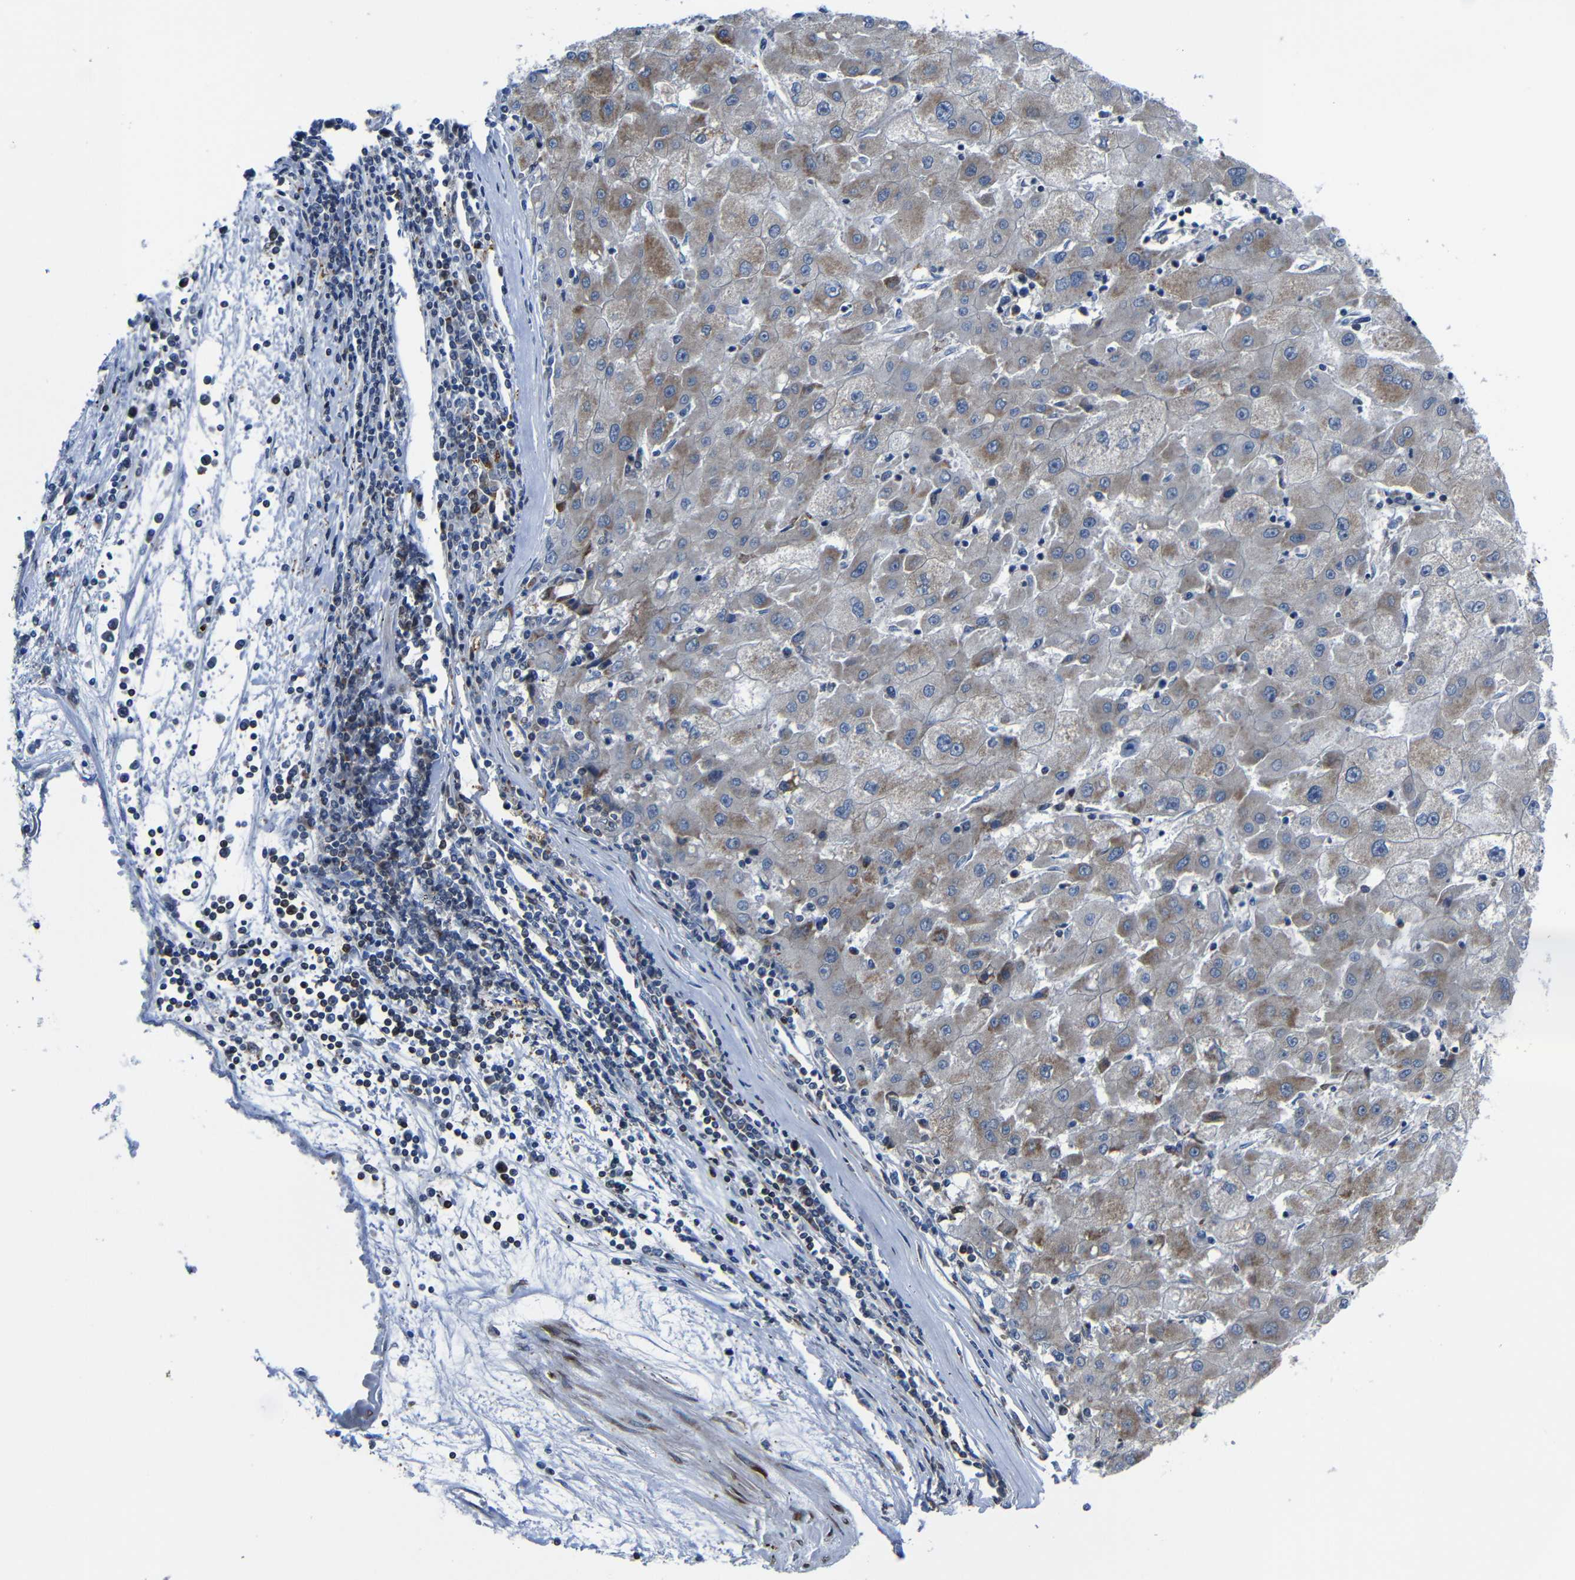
{"staining": {"intensity": "moderate", "quantity": "<25%", "location": "cytoplasmic/membranous"}, "tissue": "liver cancer", "cell_type": "Tumor cells", "image_type": "cancer", "snomed": [{"axis": "morphology", "description": "Carcinoma, Hepatocellular, NOS"}, {"axis": "topography", "description": "Liver"}], "caption": "Protein expression analysis of liver cancer shows moderate cytoplasmic/membranous positivity in approximately <25% of tumor cells. The protein of interest is shown in brown color, while the nuclei are stained blue.", "gene": "KIAA0513", "patient": {"sex": "male", "age": 72}}